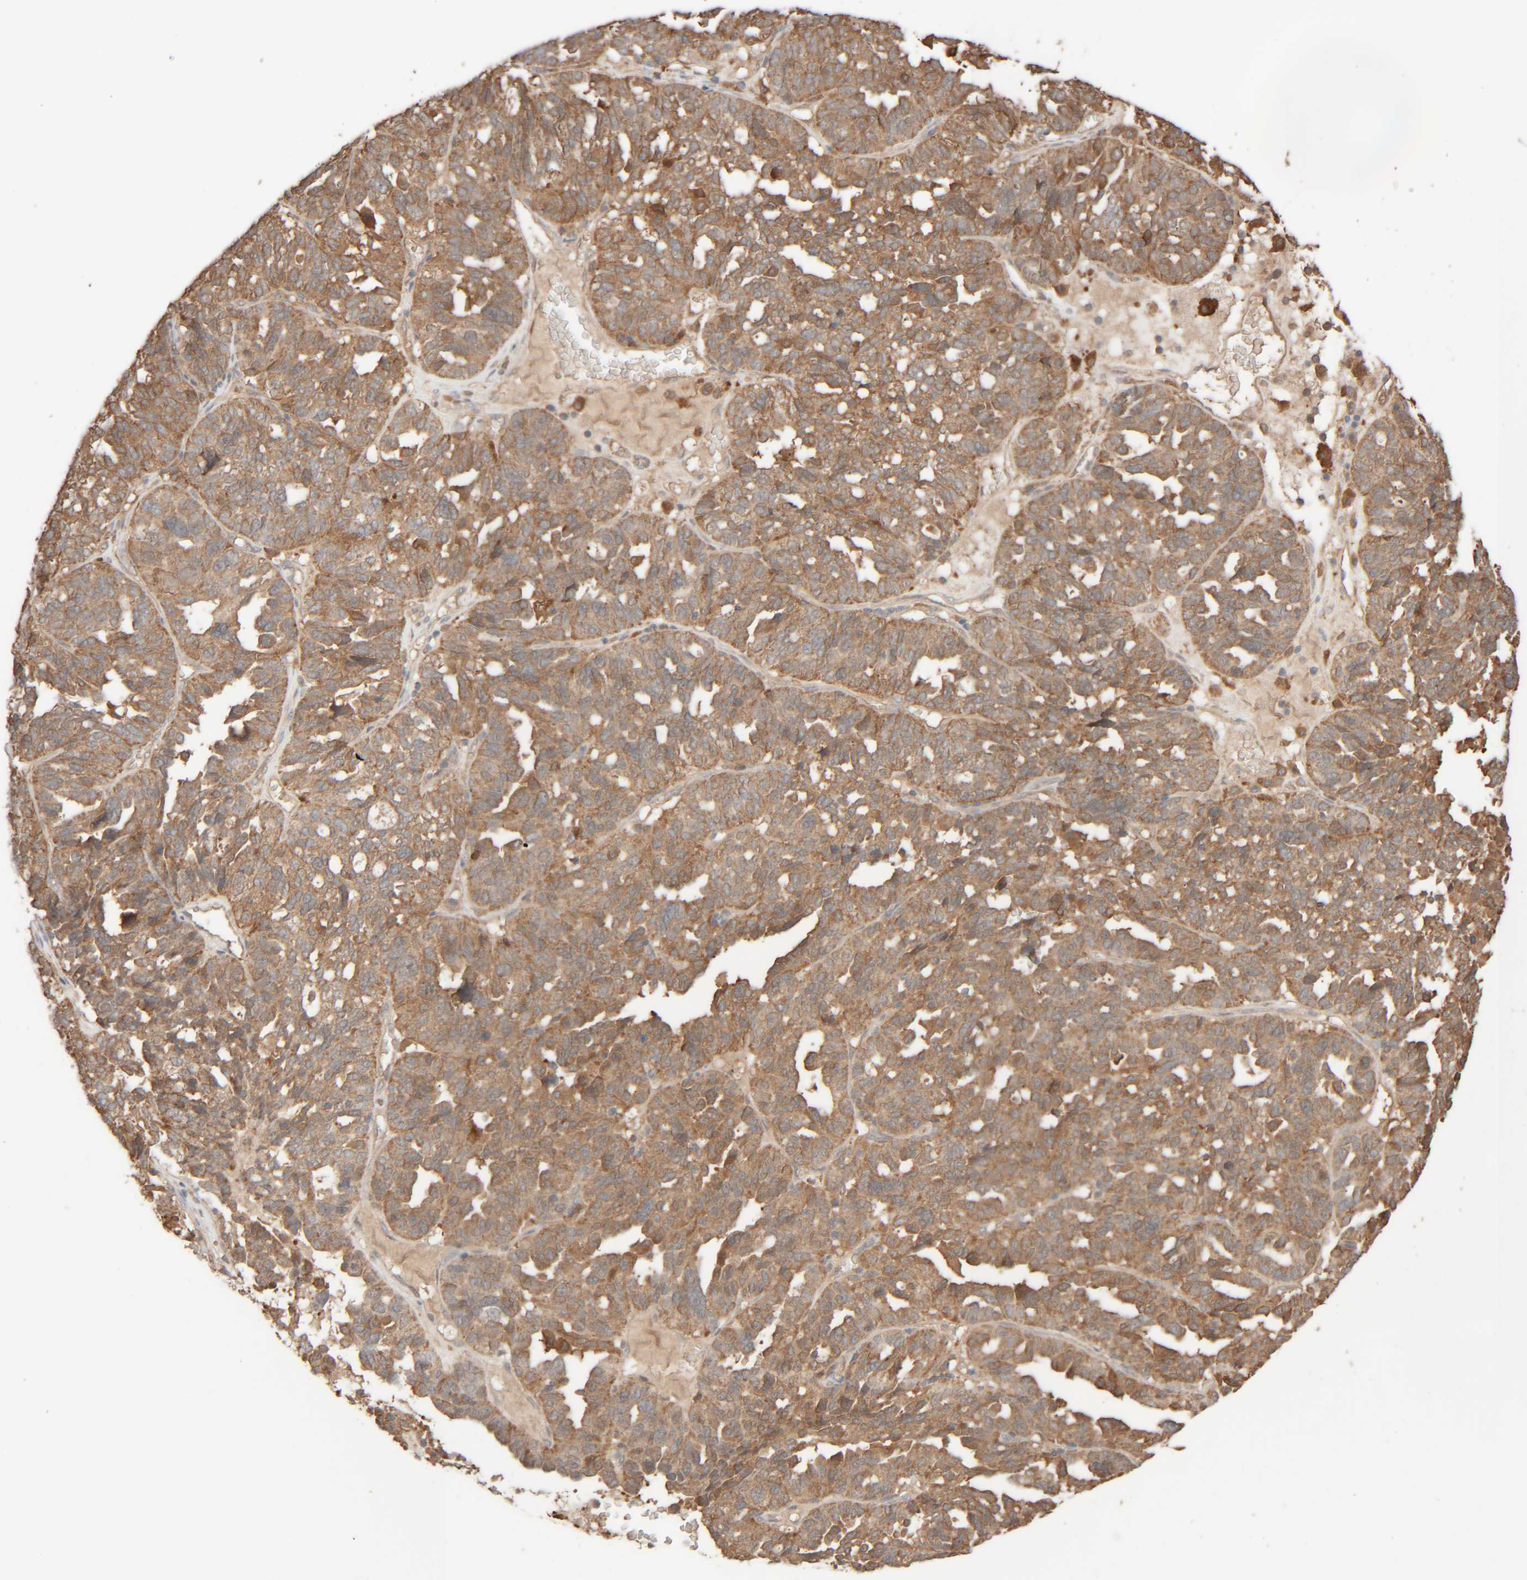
{"staining": {"intensity": "moderate", "quantity": ">75%", "location": "cytoplasmic/membranous"}, "tissue": "ovarian cancer", "cell_type": "Tumor cells", "image_type": "cancer", "snomed": [{"axis": "morphology", "description": "Cystadenocarcinoma, serous, NOS"}, {"axis": "topography", "description": "Ovary"}], "caption": "There is medium levels of moderate cytoplasmic/membranous expression in tumor cells of ovarian cancer, as demonstrated by immunohistochemical staining (brown color).", "gene": "TMEM192", "patient": {"sex": "female", "age": 59}}